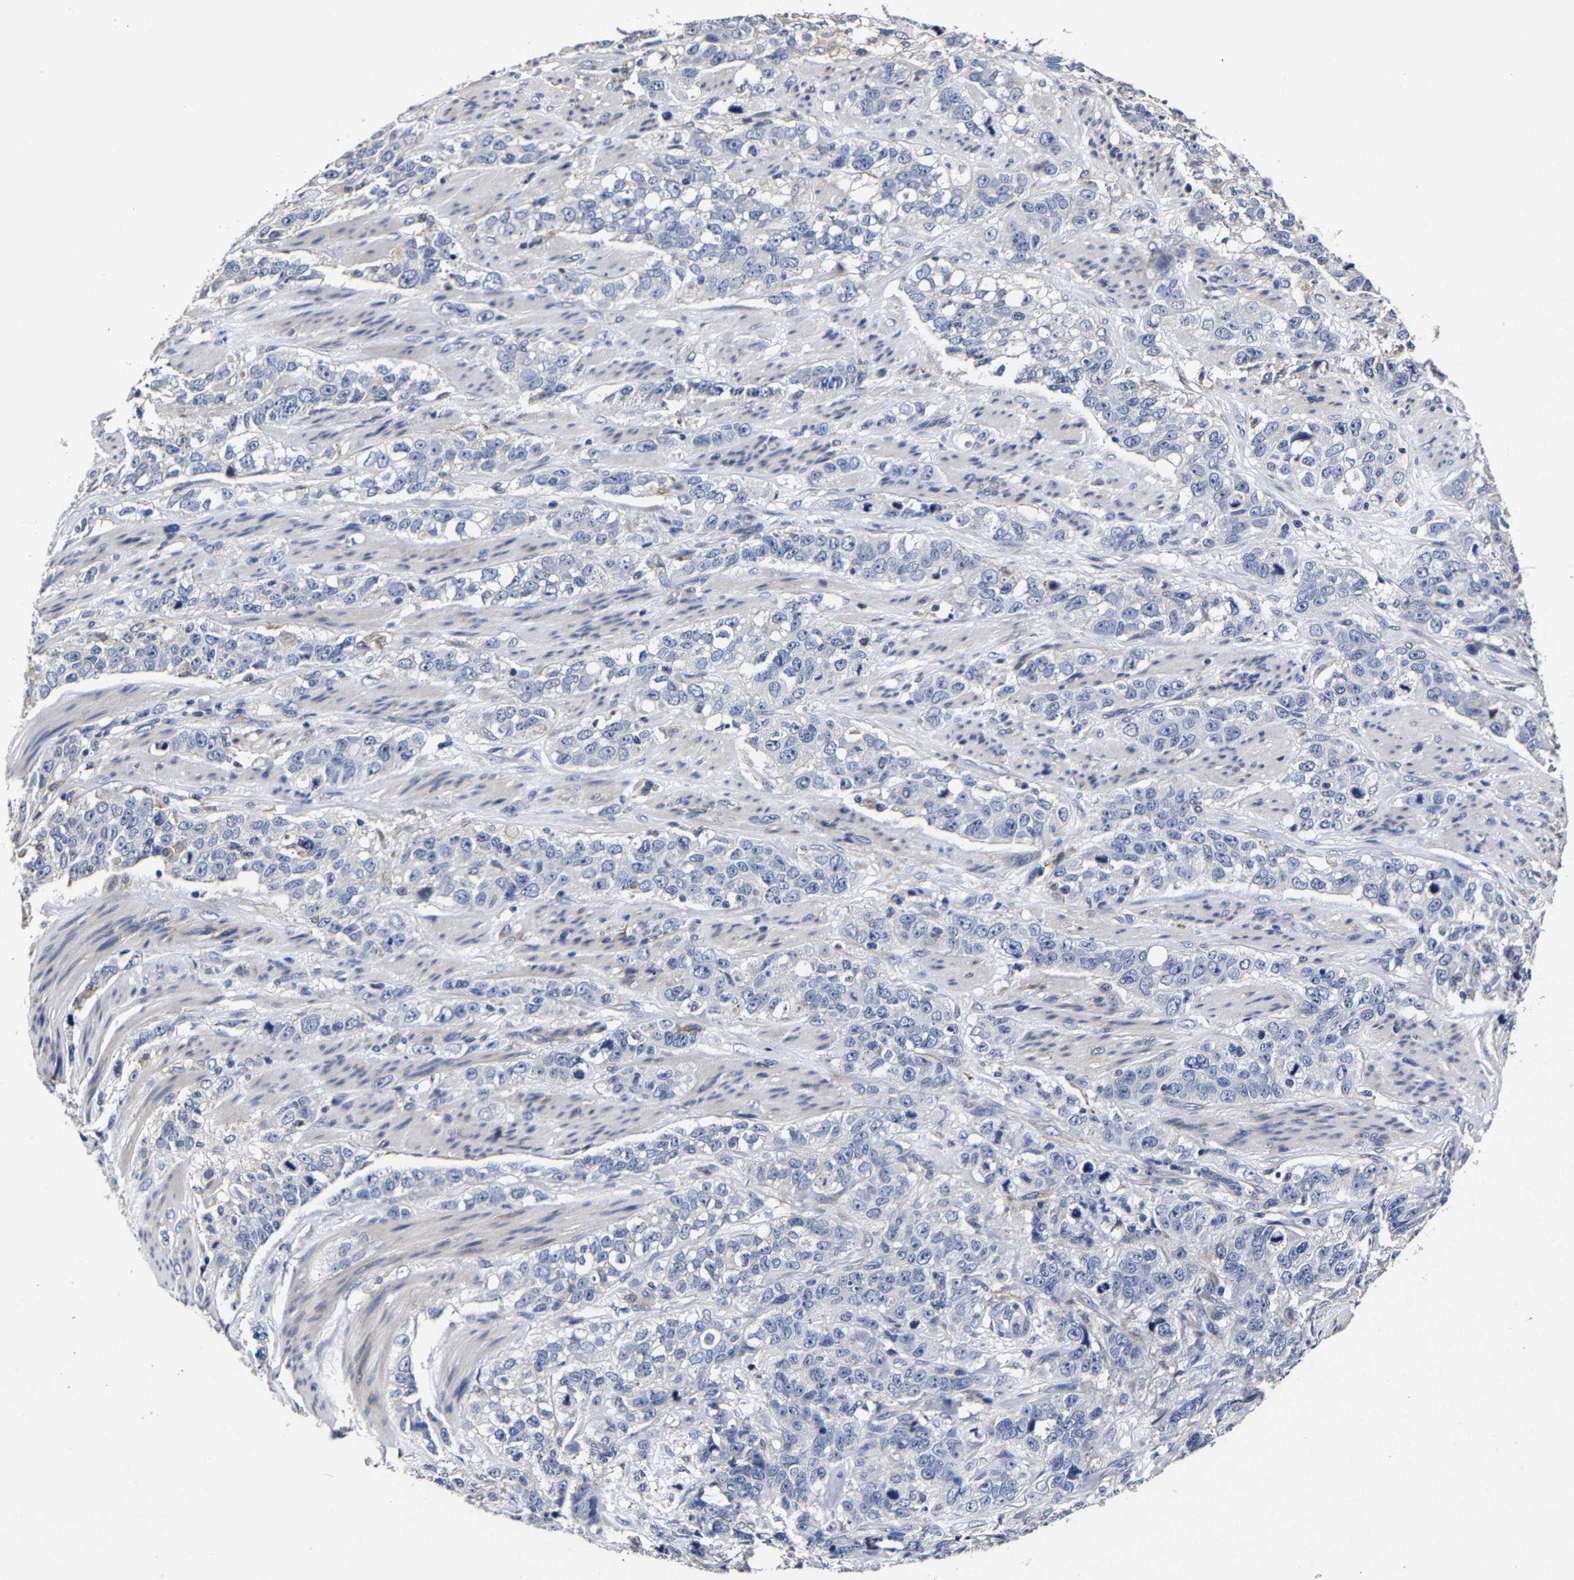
{"staining": {"intensity": "negative", "quantity": "none", "location": "none"}, "tissue": "stomach cancer", "cell_type": "Tumor cells", "image_type": "cancer", "snomed": [{"axis": "morphology", "description": "Adenocarcinoma, NOS"}, {"axis": "topography", "description": "Stomach"}], "caption": "This is an IHC photomicrograph of human stomach cancer. There is no staining in tumor cells.", "gene": "AASS", "patient": {"sex": "male", "age": 48}}